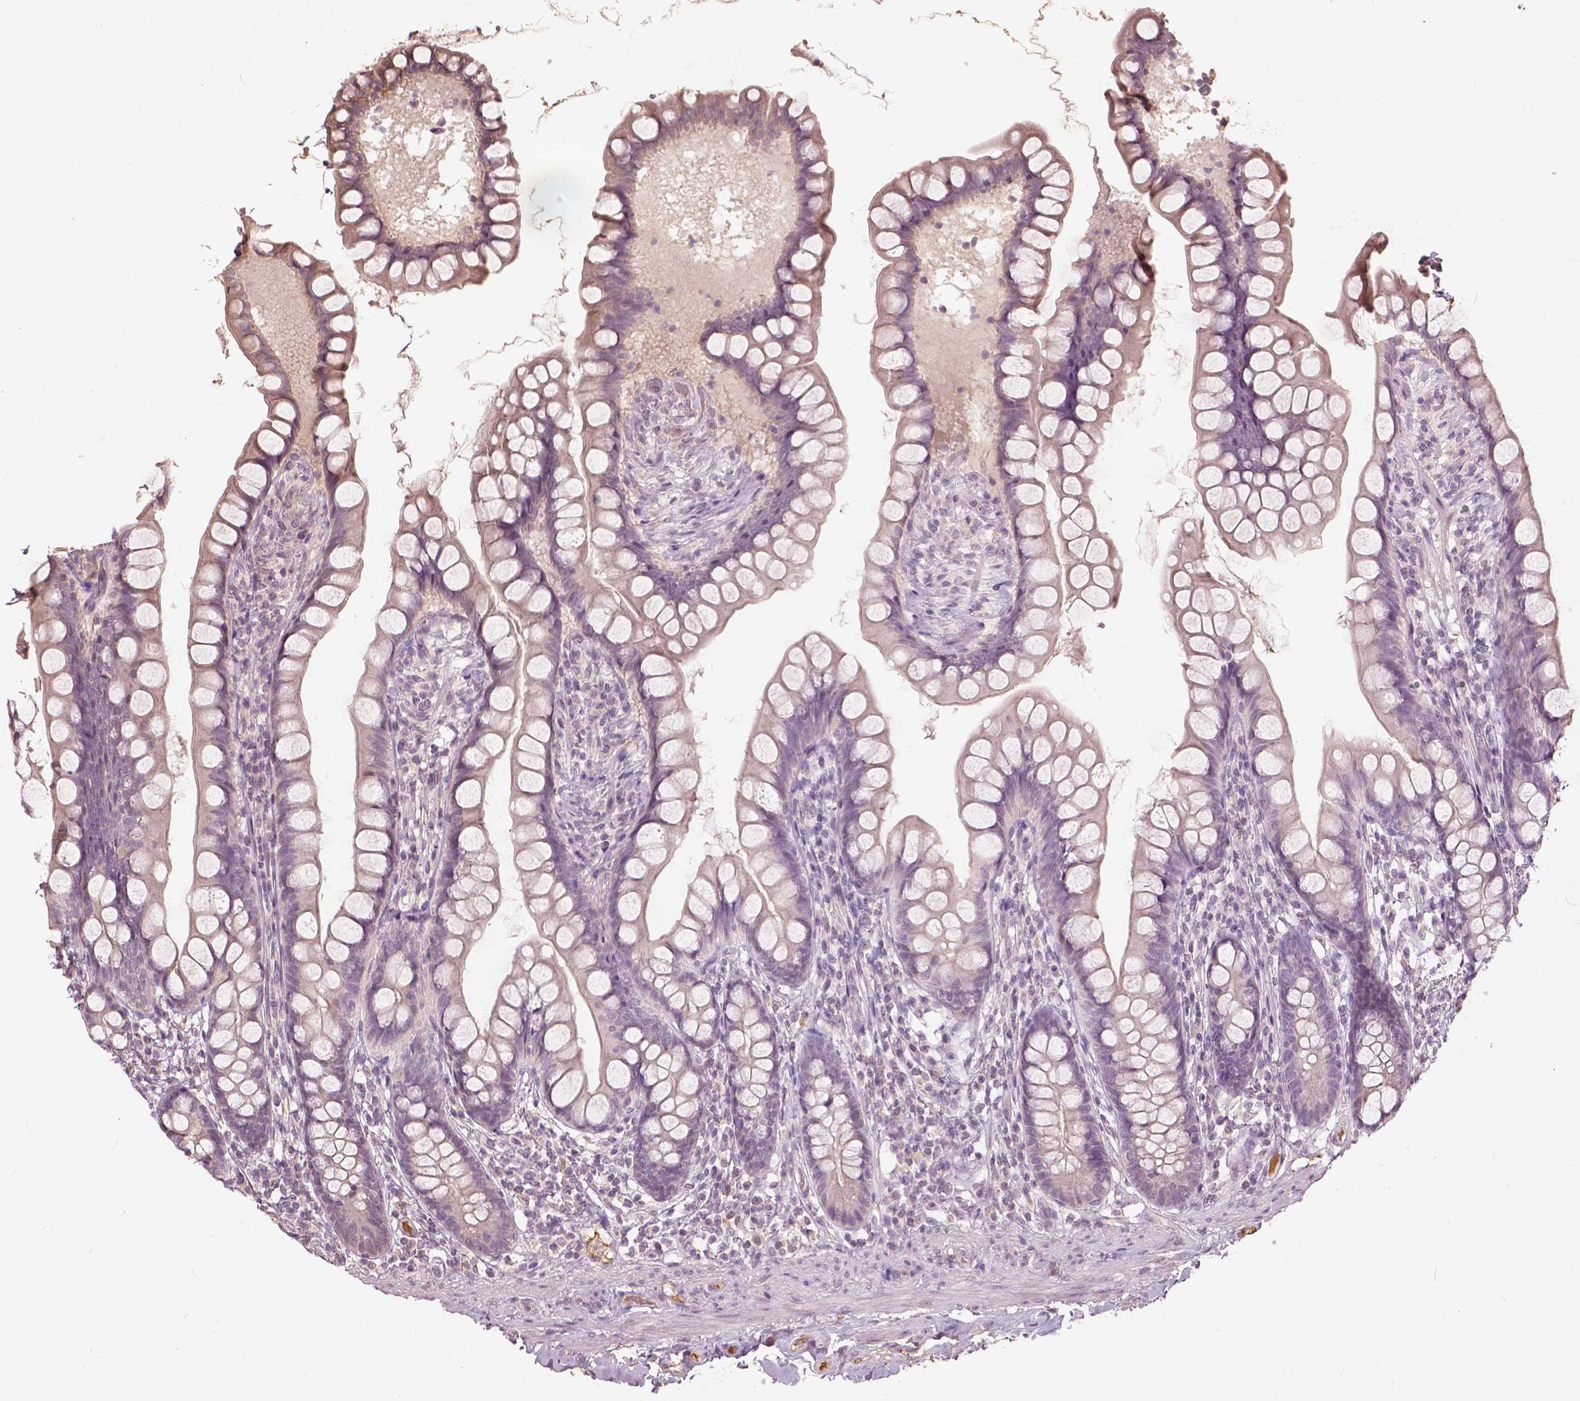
{"staining": {"intensity": "negative", "quantity": "none", "location": "none"}, "tissue": "small intestine", "cell_type": "Glandular cells", "image_type": "normal", "snomed": [{"axis": "morphology", "description": "Normal tissue, NOS"}, {"axis": "topography", "description": "Small intestine"}], "caption": "Immunohistochemistry micrograph of benign small intestine: small intestine stained with DAB reveals no significant protein positivity in glandular cells.", "gene": "ANGPTL4", "patient": {"sex": "male", "age": 70}}